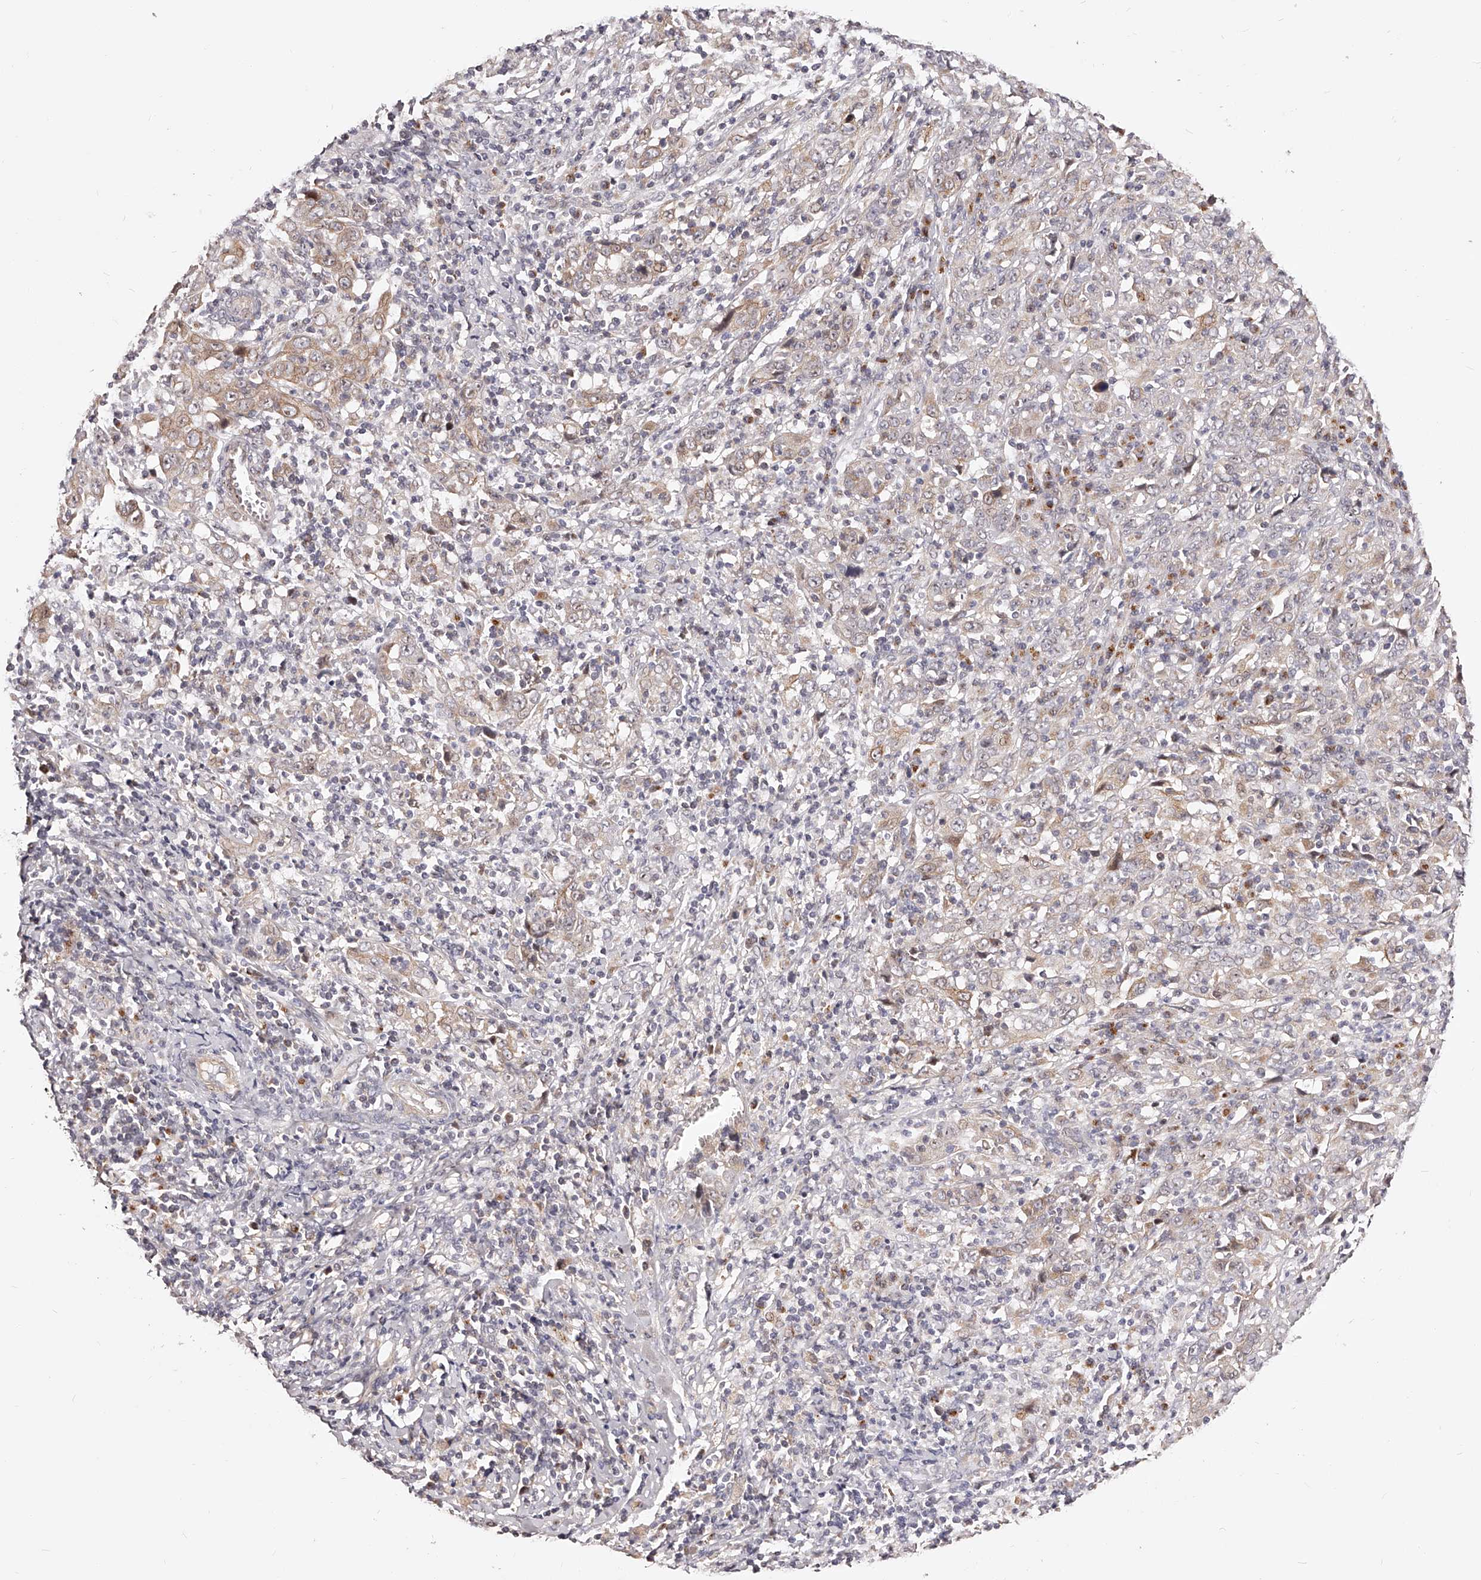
{"staining": {"intensity": "weak", "quantity": "25%-75%", "location": "cytoplasmic/membranous"}, "tissue": "cervical cancer", "cell_type": "Tumor cells", "image_type": "cancer", "snomed": [{"axis": "morphology", "description": "Squamous cell carcinoma, NOS"}, {"axis": "topography", "description": "Cervix"}], "caption": "Immunohistochemistry (IHC) of cervical cancer (squamous cell carcinoma) displays low levels of weak cytoplasmic/membranous positivity in approximately 25%-75% of tumor cells.", "gene": "ZNF502", "patient": {"sex": "female", "age": 46}}